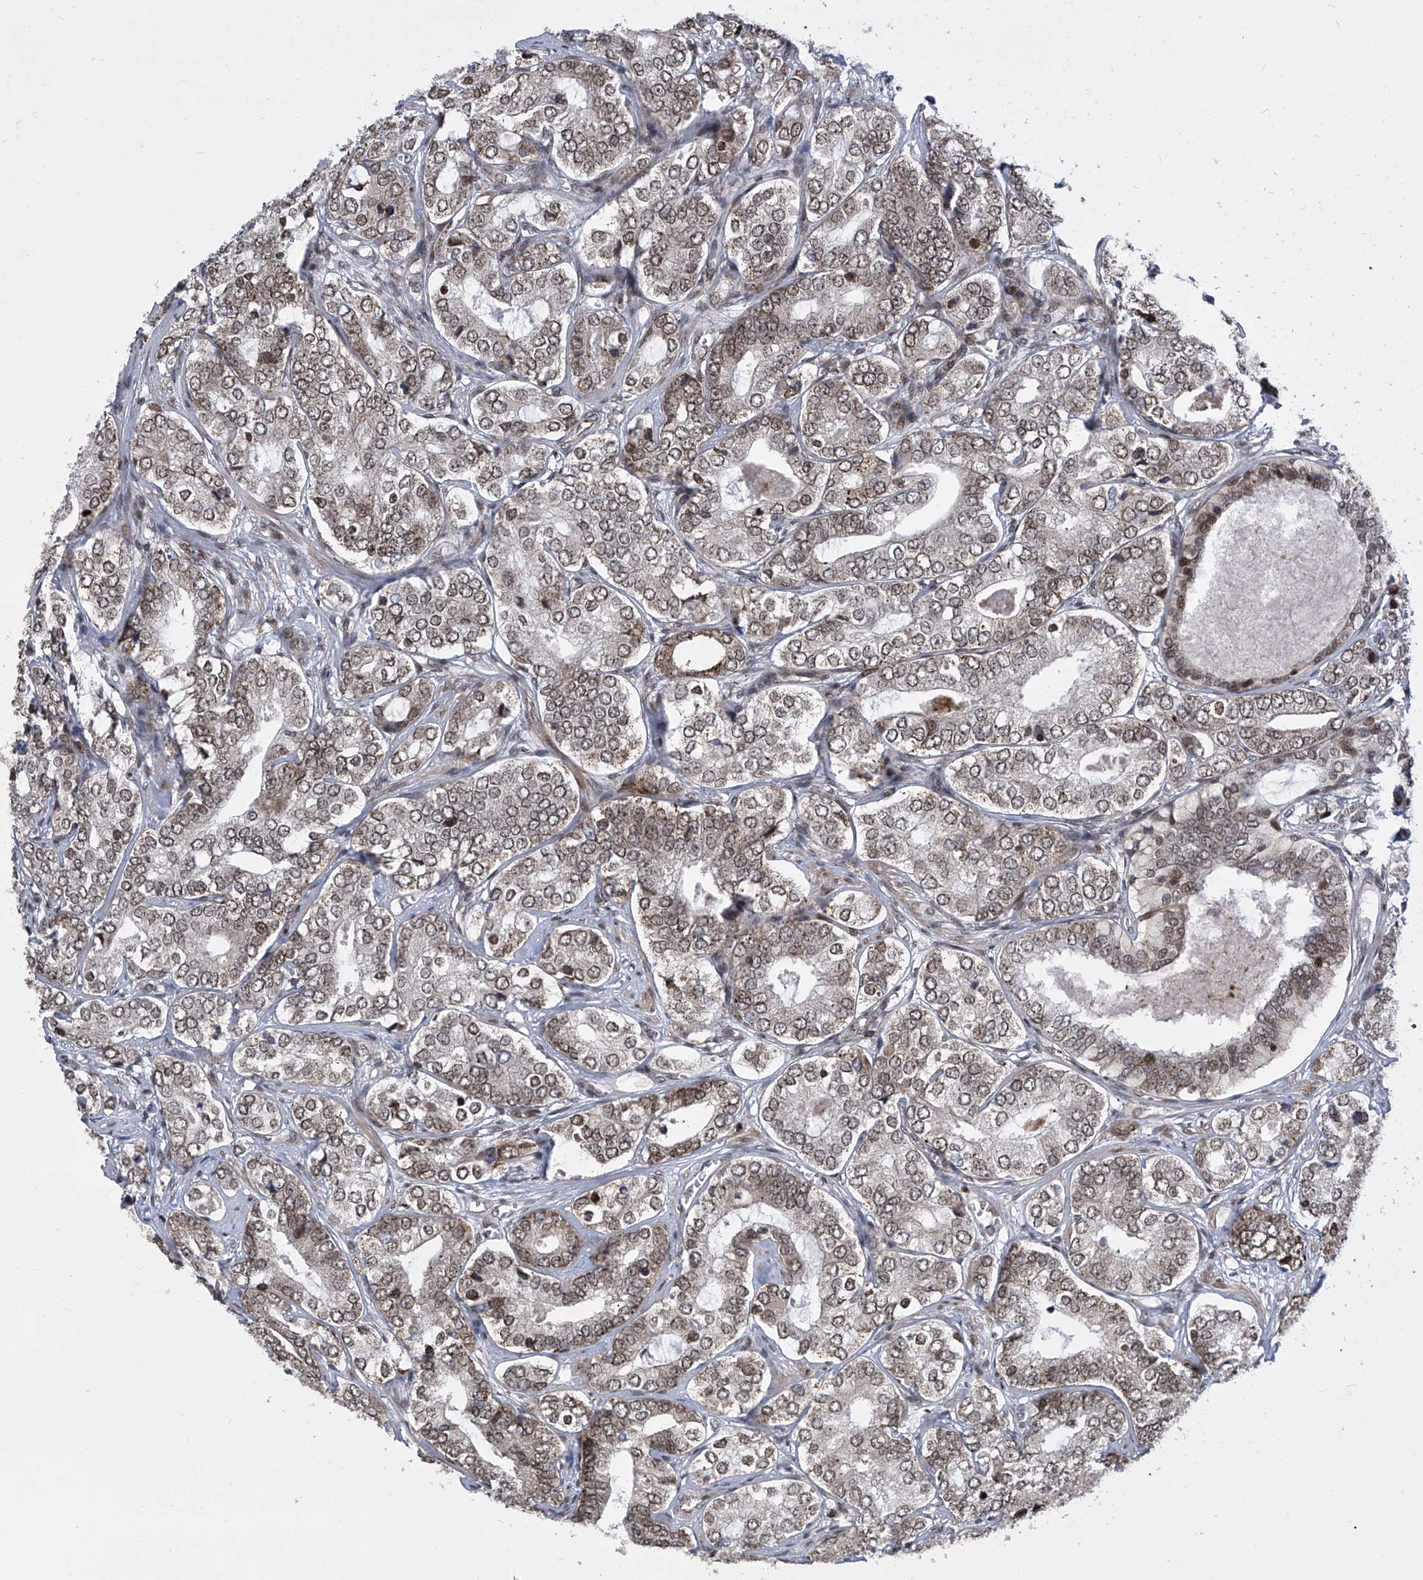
{"staining": {"intensity": "weak", "quantity": ">75%", "location": "cytoplasmic/membranous,nuclear"}, "tissue": "prostate cancer", "cell_type": "Tumor cells", "image_type": "cancer", "snomed": [{"axis": "morphology", "description": "Adenocarcinoma, High grade"}, {"axis": "topography", "description": "Prostate"}], "caption": "Protein expression analysis of prostate cancer (adenocarcinoma (high-grade)) shows weak cytoplasmic/membranous and nuclear staining in approximately >75% of tumor cells.", "gene": "CEP290", "patient": {"sex": "male", "age": 62}}